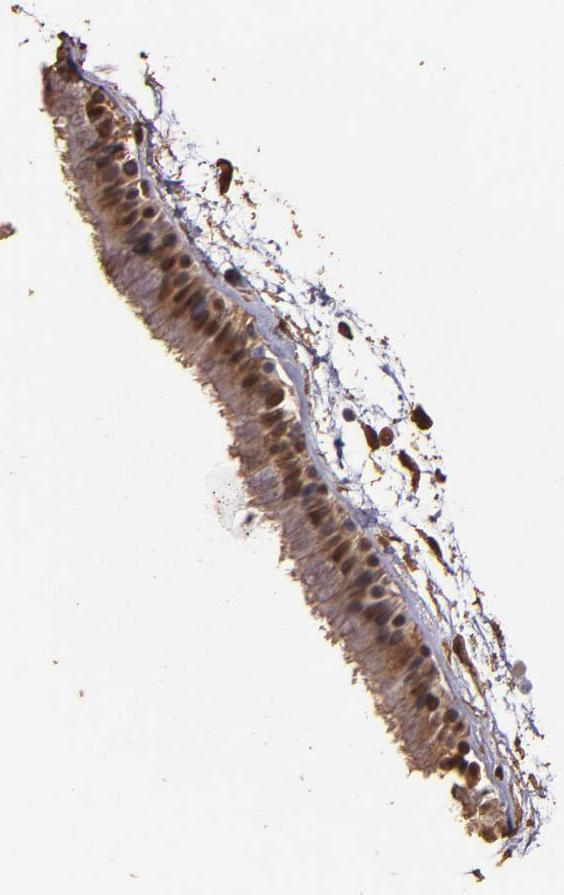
{"staining": {"intensity": "moderate", "quantity": ">75%", "location": "cytoplasmic/membranous,nuclear"}, "tissue": "nasopharynx", "cell_type": "Respiratory epithelial cells", "image_type": "normal", "snomed": [{"axis": "morphology", "description": "Normal tissue, NOS"}, {"axis": "morphology", "description": "Inflammation, NOS"}, {"axis": "topography", "description": "Nasopharynx"}], "caption": "Brown immunohistochemical staining in unremarkable nasopharynx reveals moderate cytoplasmic/membranous,nuclear expression in approximately >75% of respiratory epithelial cells.", "gene": "S100A6", "patient": {"sex": "male", "age": 48}}